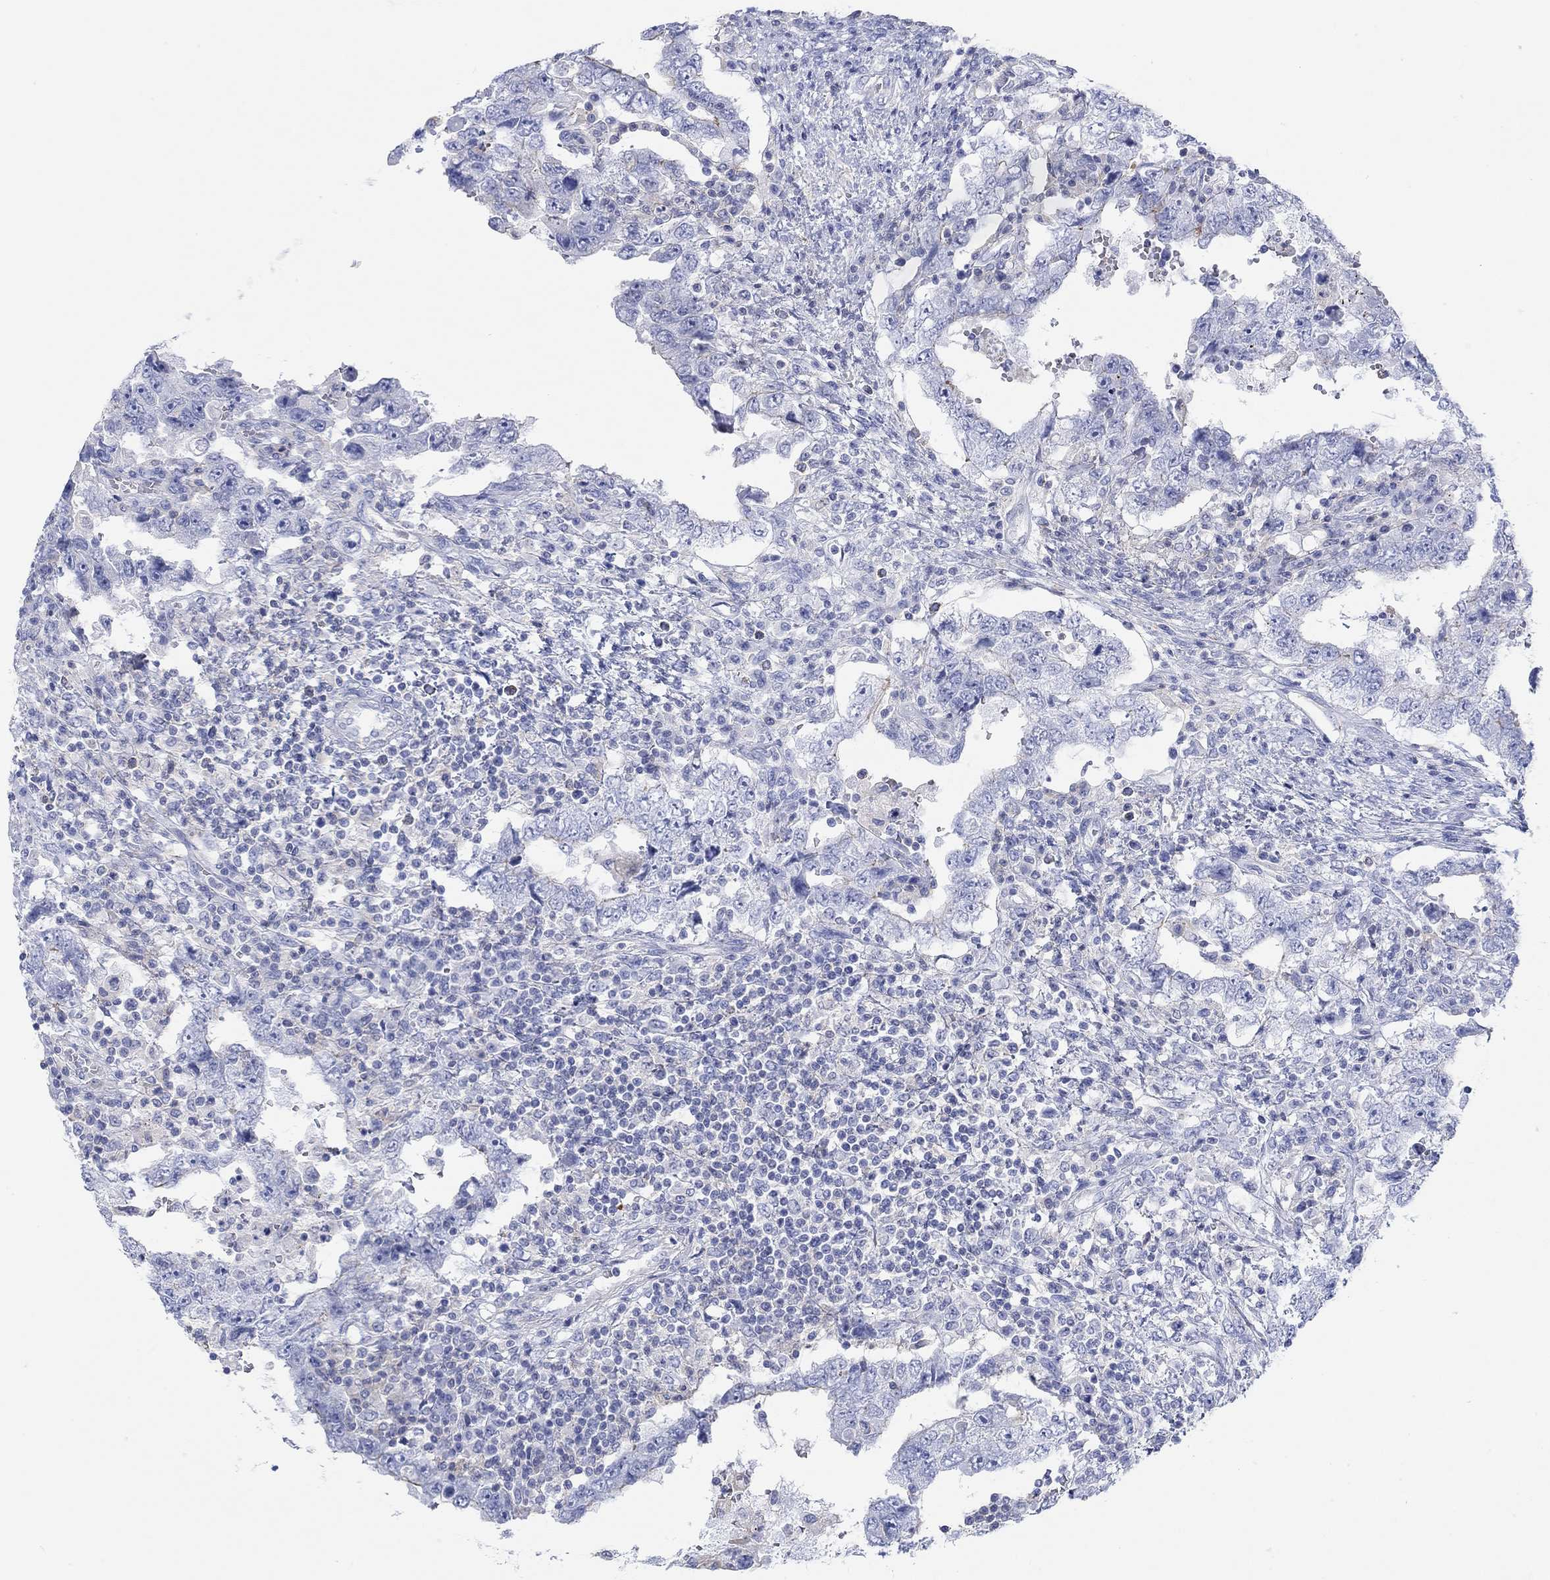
{"staining": {"intensity": "negative", "quantity": "none", "location": "none"}, "tissue": "testis cancer", "cell_type": "Tumor cells", "image_type": "cancer", "snomed": [{"axis": "morphology", "description": "Carcinoma, Embryonal, NOS"}, {"axis": "topography", "description": "Testis"}], "caption": "This photomicrograph is of testis cancer stained with IHC to label a protein in brown with the nuclei are counter-stained blue. There is no staining in tumor cells. Nuclei are stained in blue.", "gene": "PPIL6", "patient": {"sex": "male", "age": 26}}